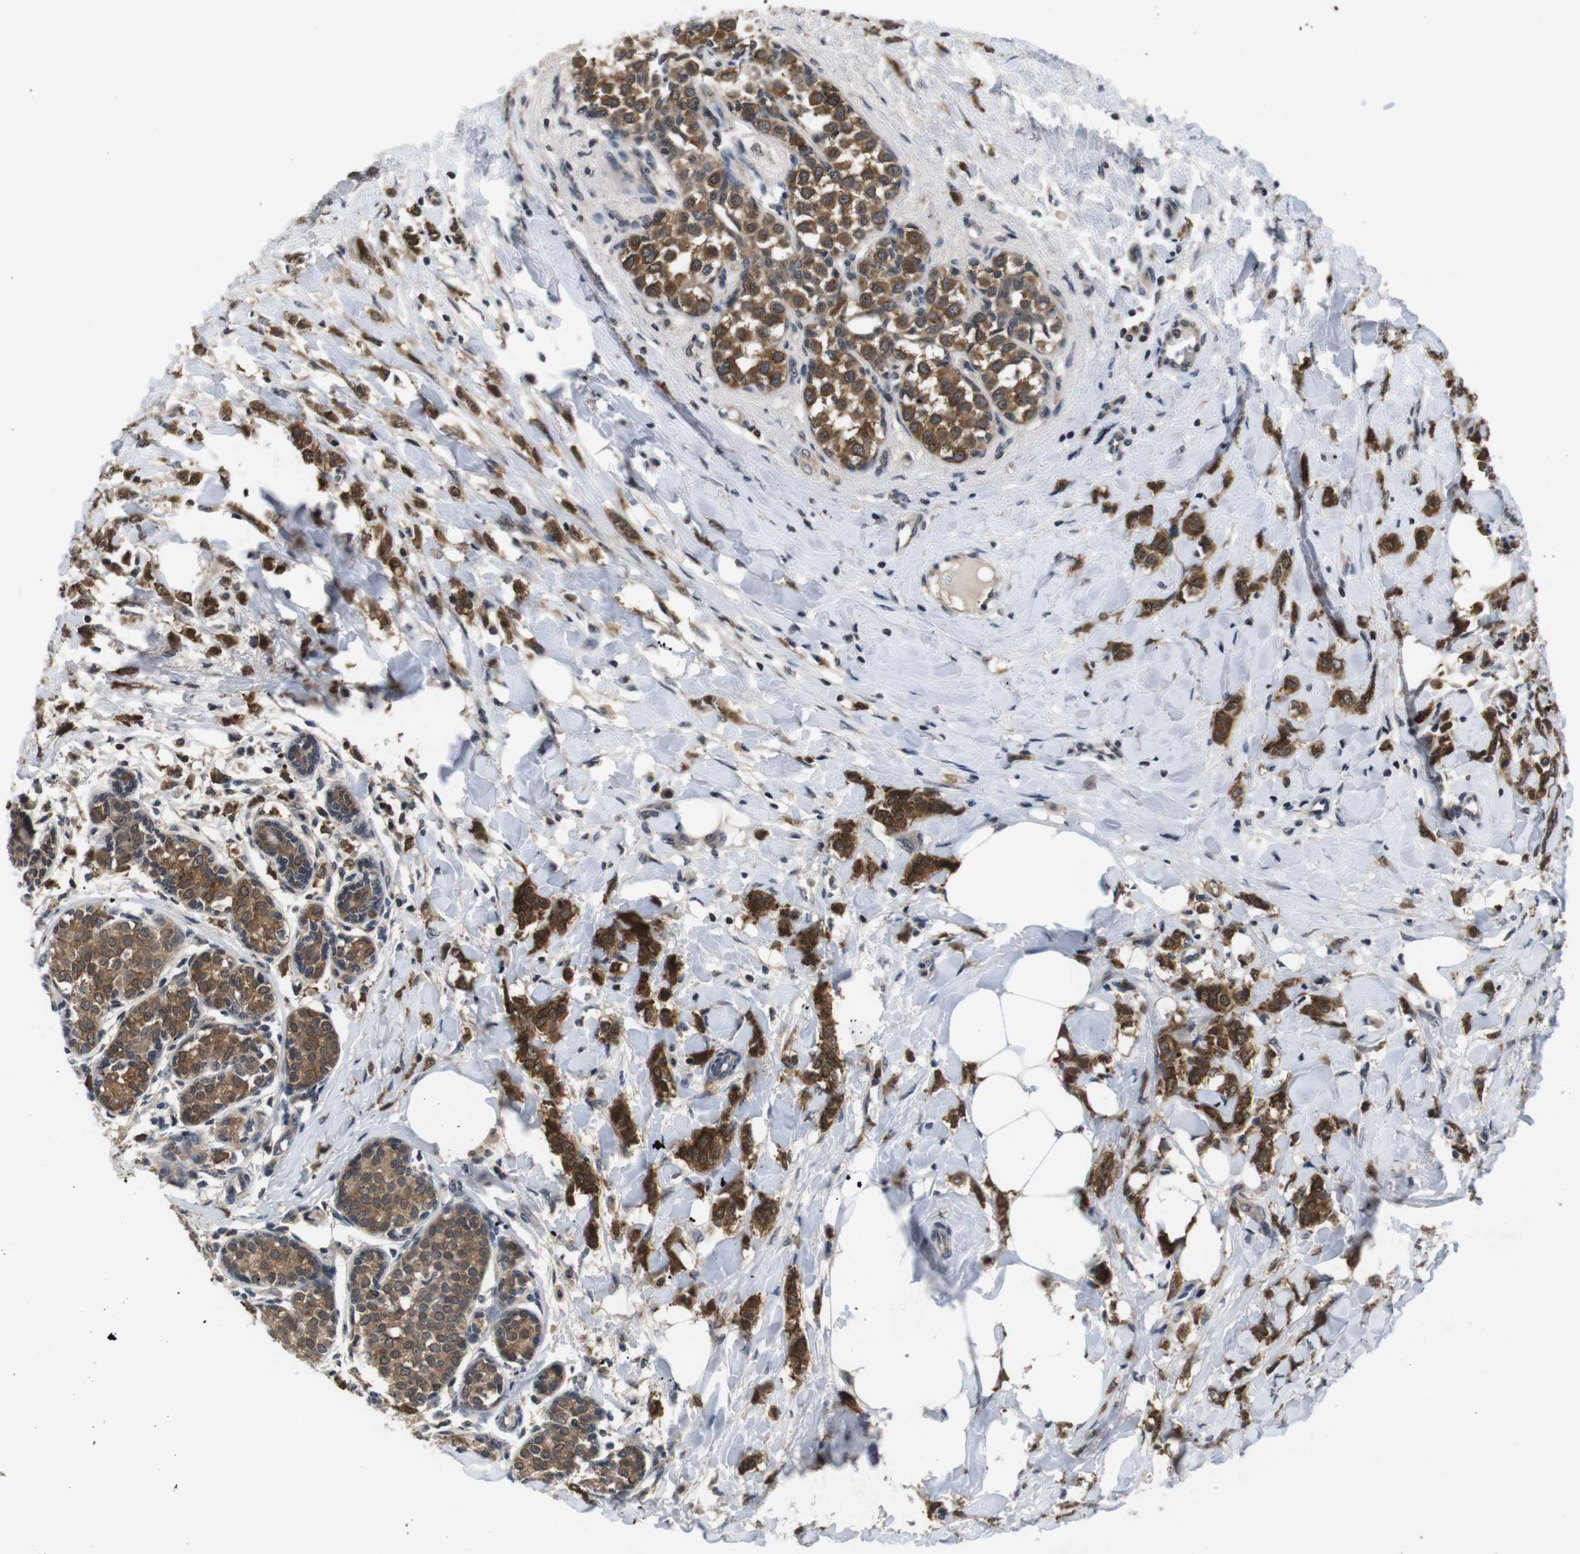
{"staining": {"intensity": "strong", "quantity": ">75%", "location": "cytoplasmic/membranous"}, "tissue": "breast cancer", "cell_type": "Tumor cells", "image_type": "cancer", "snomed": [{"axis": "morphology", "description": "Lobular carcinoma, in situ"}, {"axis": "morphology", "description": "Lobular carcinoma"}, {"axis": "topography", "description": "Breast"}], "caption": "A histopathology image of breast cancer (lobular carcinoma) stained for a protein exhibits strong cytoplasmic/membranous brown staining in tumor cells.", "gene": "FADD", "patient": {"sex": "female", "age": 41}}